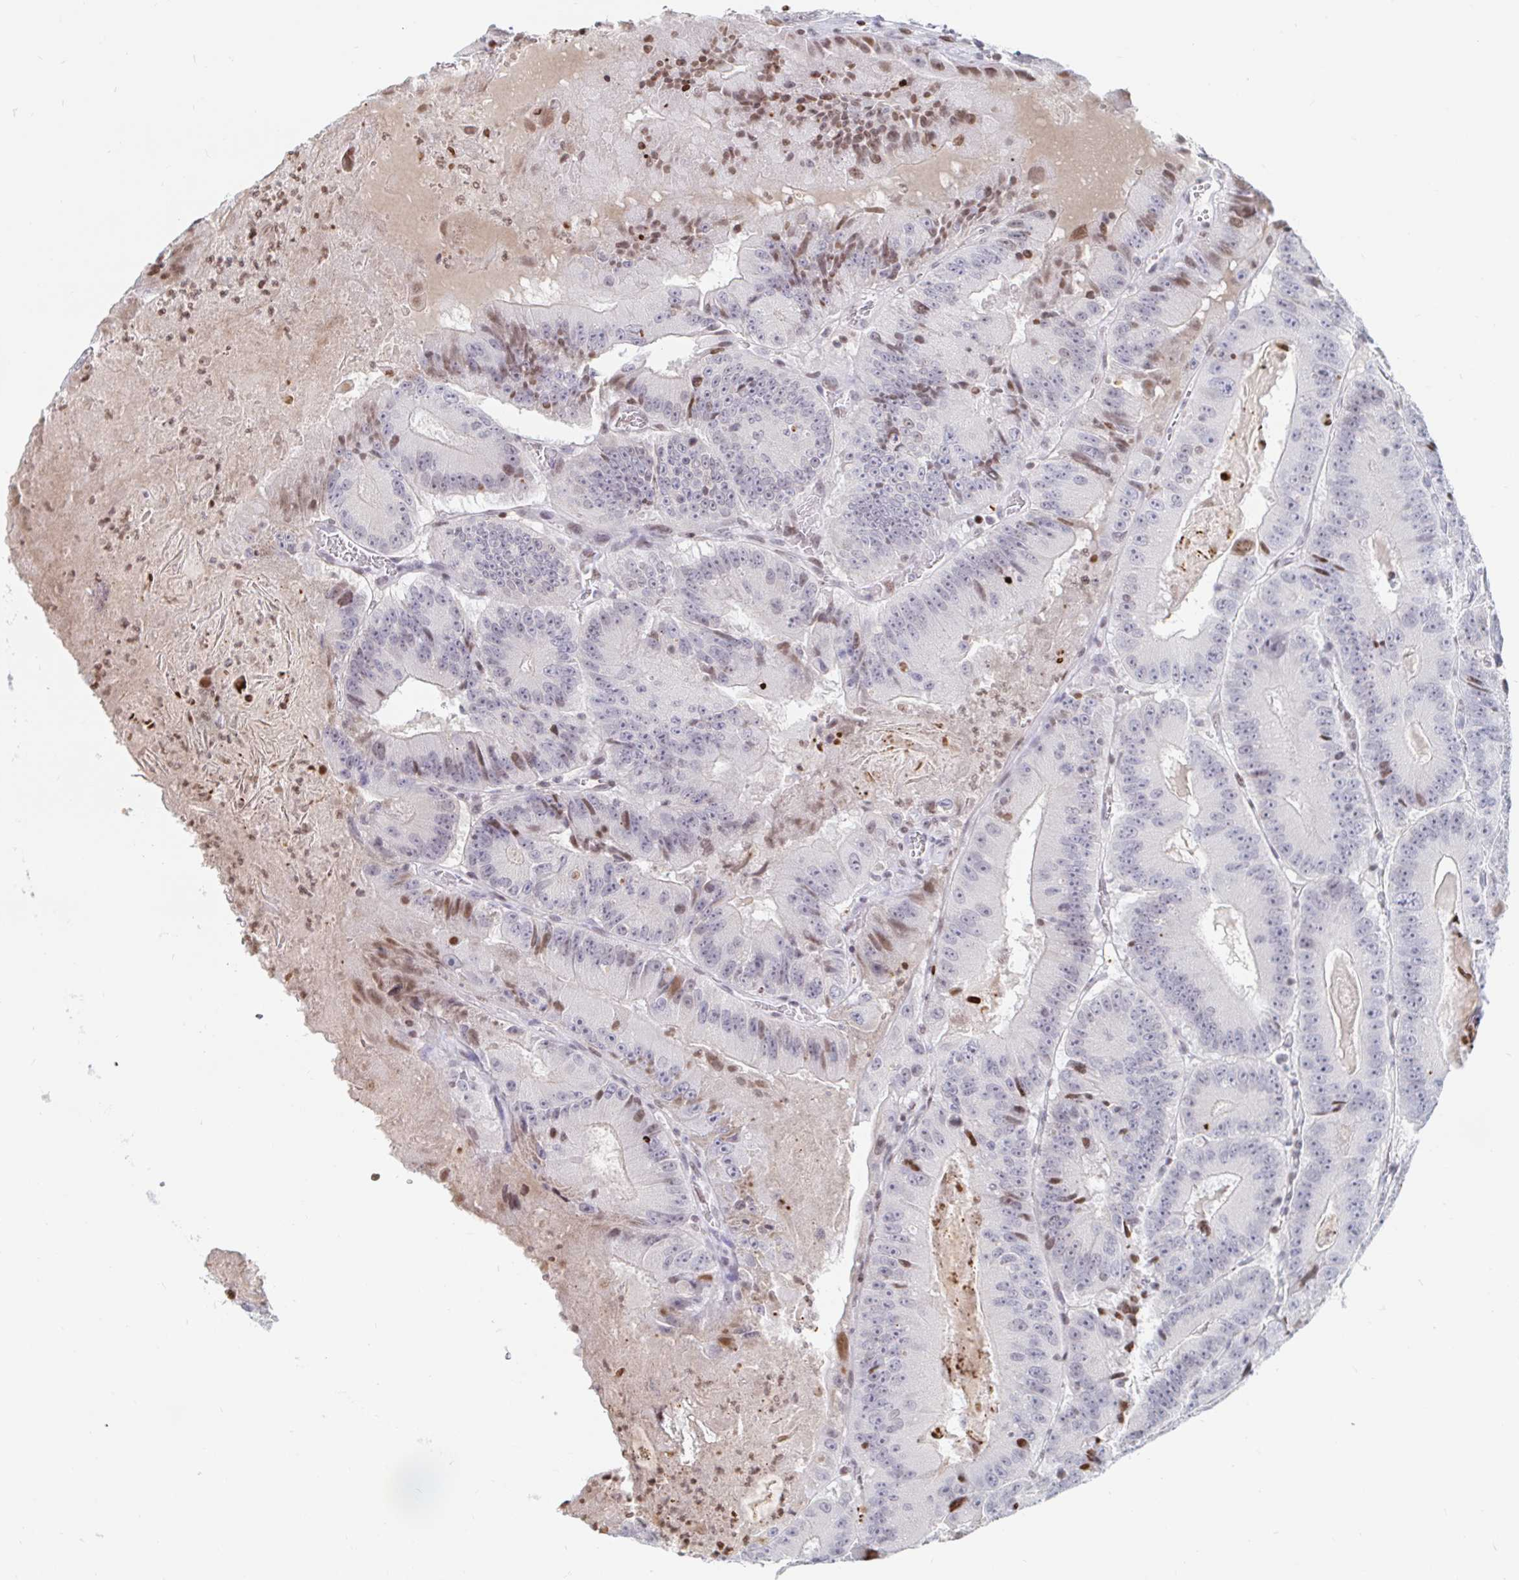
{"staining": {"intensity": "moderate", "quantity": "<25%", "location": "nuclear"}, "tissue": "colorectal cancer", "cell_type": "Tumor cells", "image_type": "cancer", "snomed": [{"axis": "morphology", "description": "Adenocarcinoma, NOS"}, {"axis": "topography", "description": "Colon"}], "caption": "Protein expression by IHC shows moderate nuclear expression in about <25% of tumor cells in colorectal adenocarcinoma.", "gene": "HOXC10", "patient": {"sex": "female", "age": 86}}